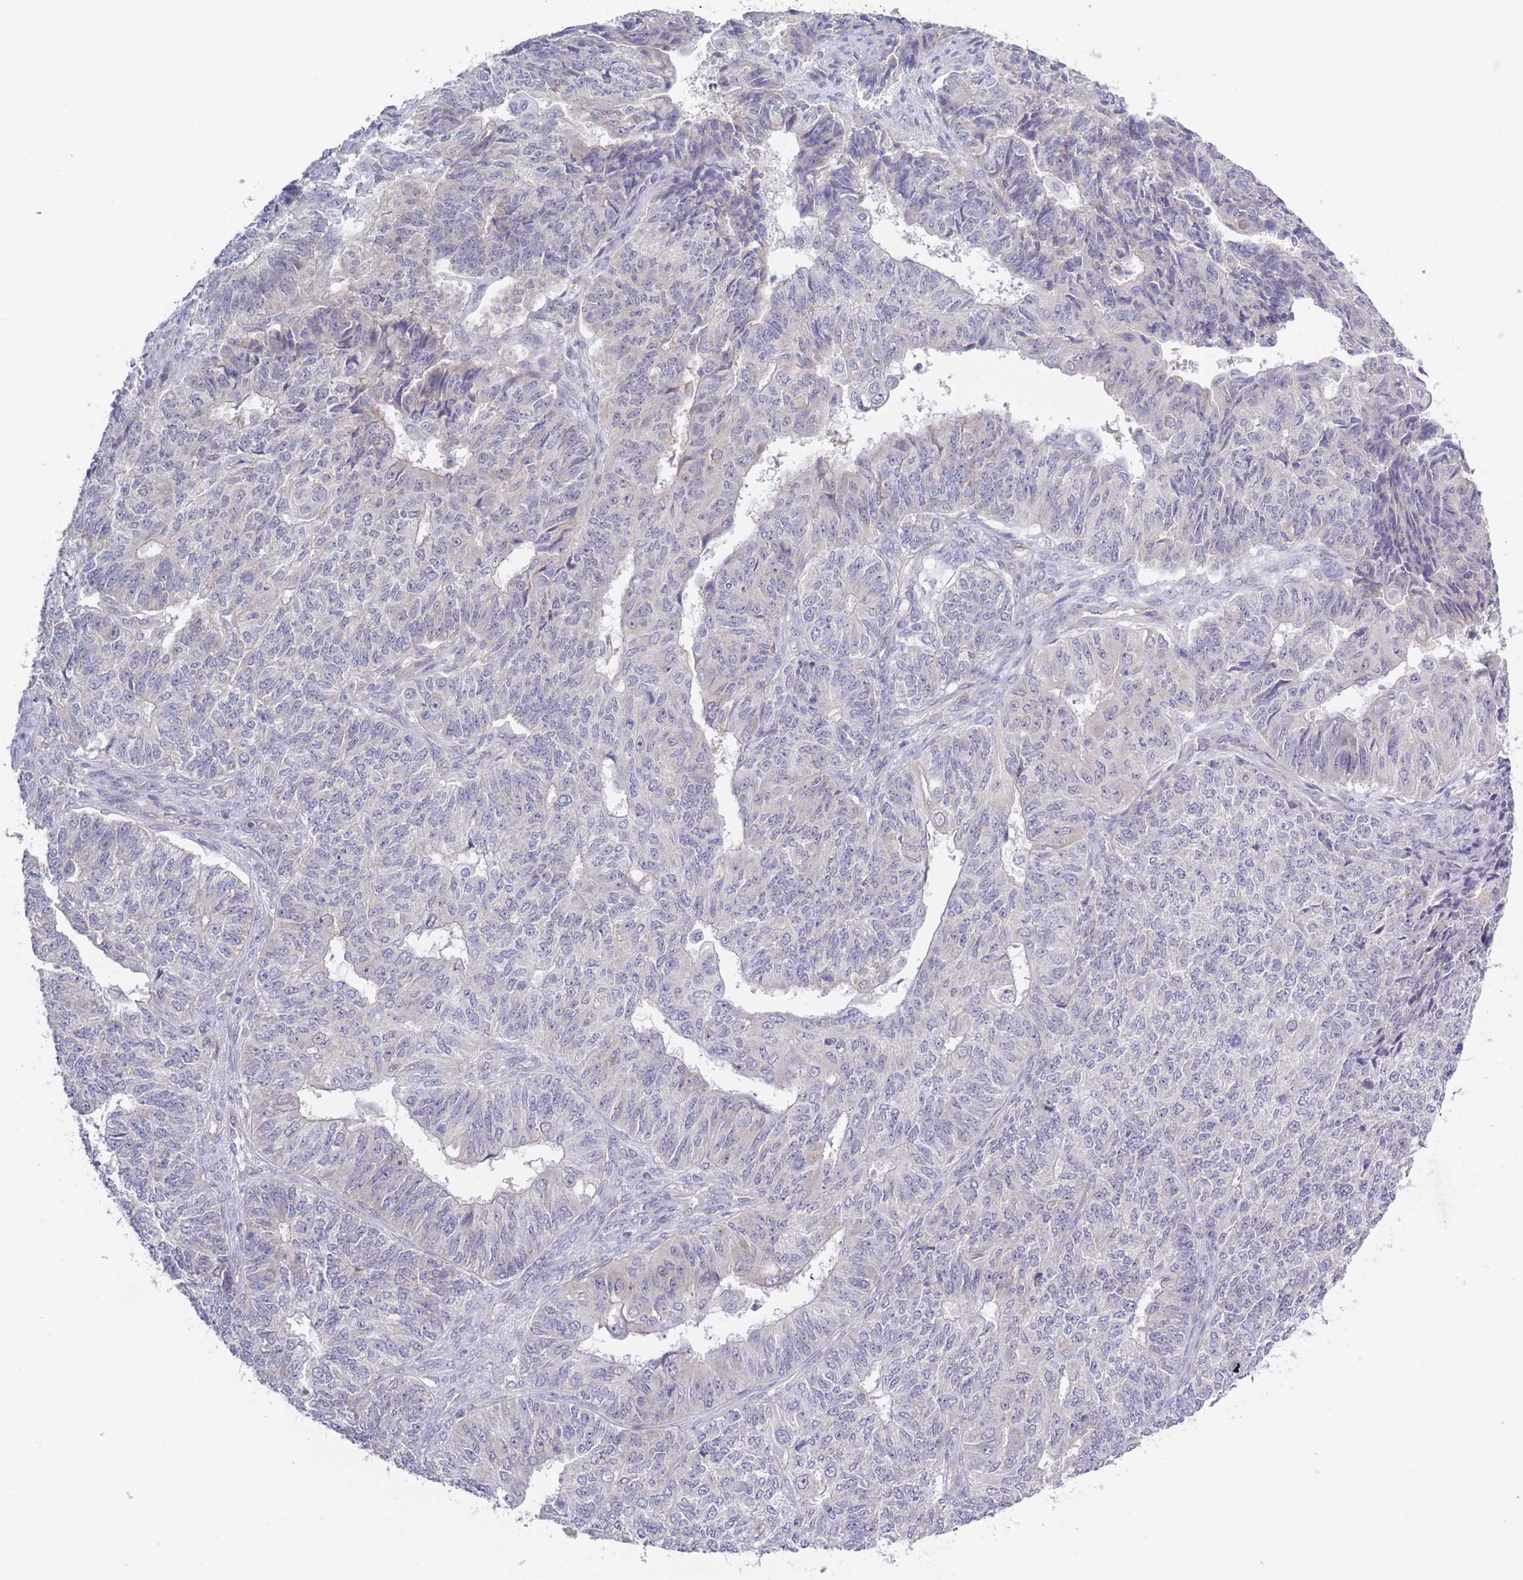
{"staining": {"intensity": "negative", "quantity": "none", "location": "none"}, "tissue": "endometrial cancer", "cell_type": "Tumor cells", "image_type": "cancer", "snomed": [{"axis": "morphology", "description": "Adenocarcinoma, NOS"}, {"axis": "topography", "description": "Endometrium"}], "caption": "Immunohistochemistry photomicrograph of human endometrial cancer stained for a protein (brown), which exhibits no expression in tumor cells. The staining is performed using DAB brown chromogen with nuclei counter-stained in using hematoxylin.", "gene": "FAM227B", "patient": {"sex": "female", "age": 32}}